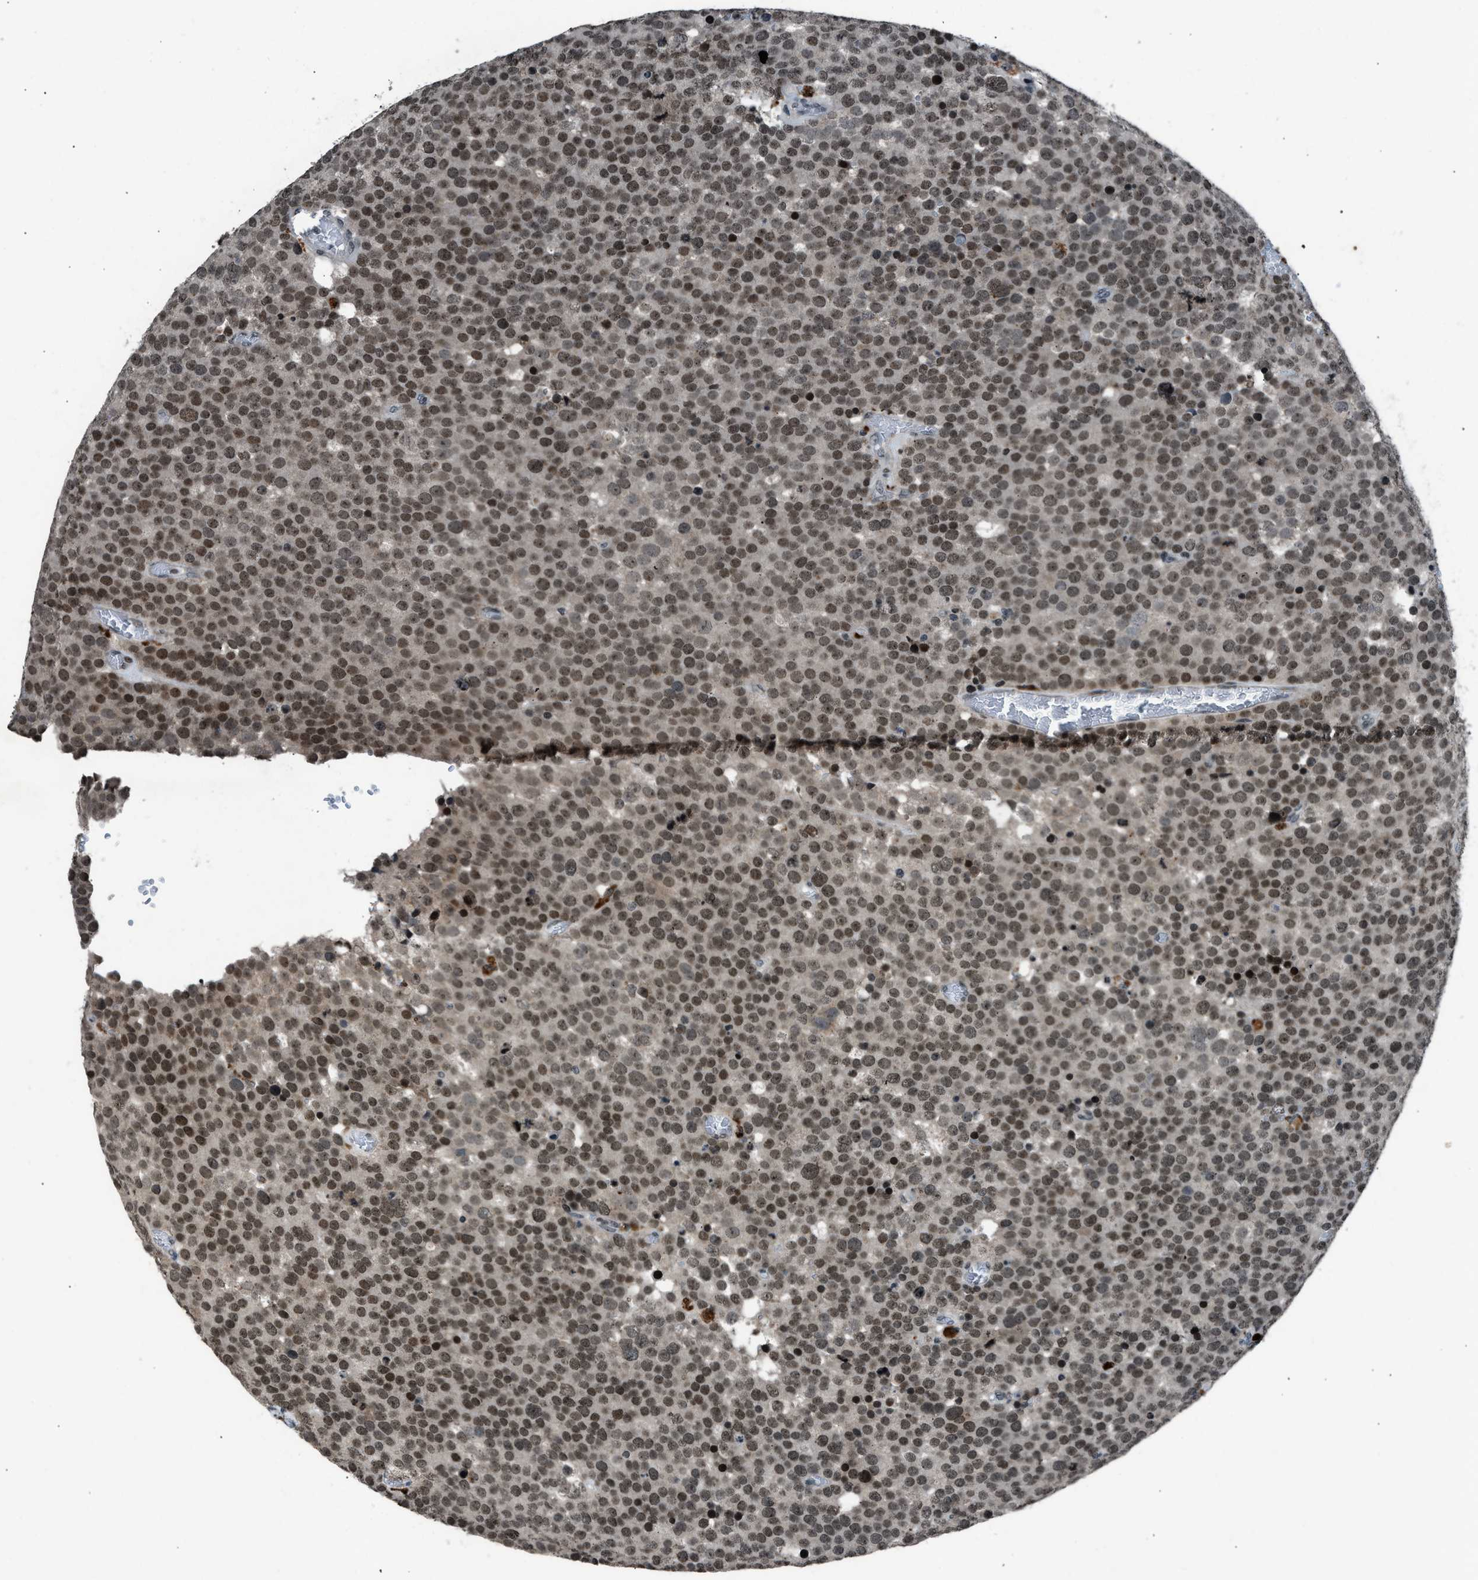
{"staining": {"intensity": "moderate", "quantity": ">75%", "location": "nuclear"}, "tissue": "testis cancer", "cell_type": "Tumor cells", "image_type": "cancer", "snomed": [{"axis": "morphology", "description": "Normal tissue, NOS"}, {"axis": "morphology", "description": "Seminoma, NOS"}, {"axis": "topography", "description": "Testis"}], "caption": "Immunohistochemical staining of testis cancer (seminoma) exhibits moderate nuclear protein positivity in about >75% of tumor cells.", "gene": "ADCY1", "patient": {"sex": "male", "age": 71}}